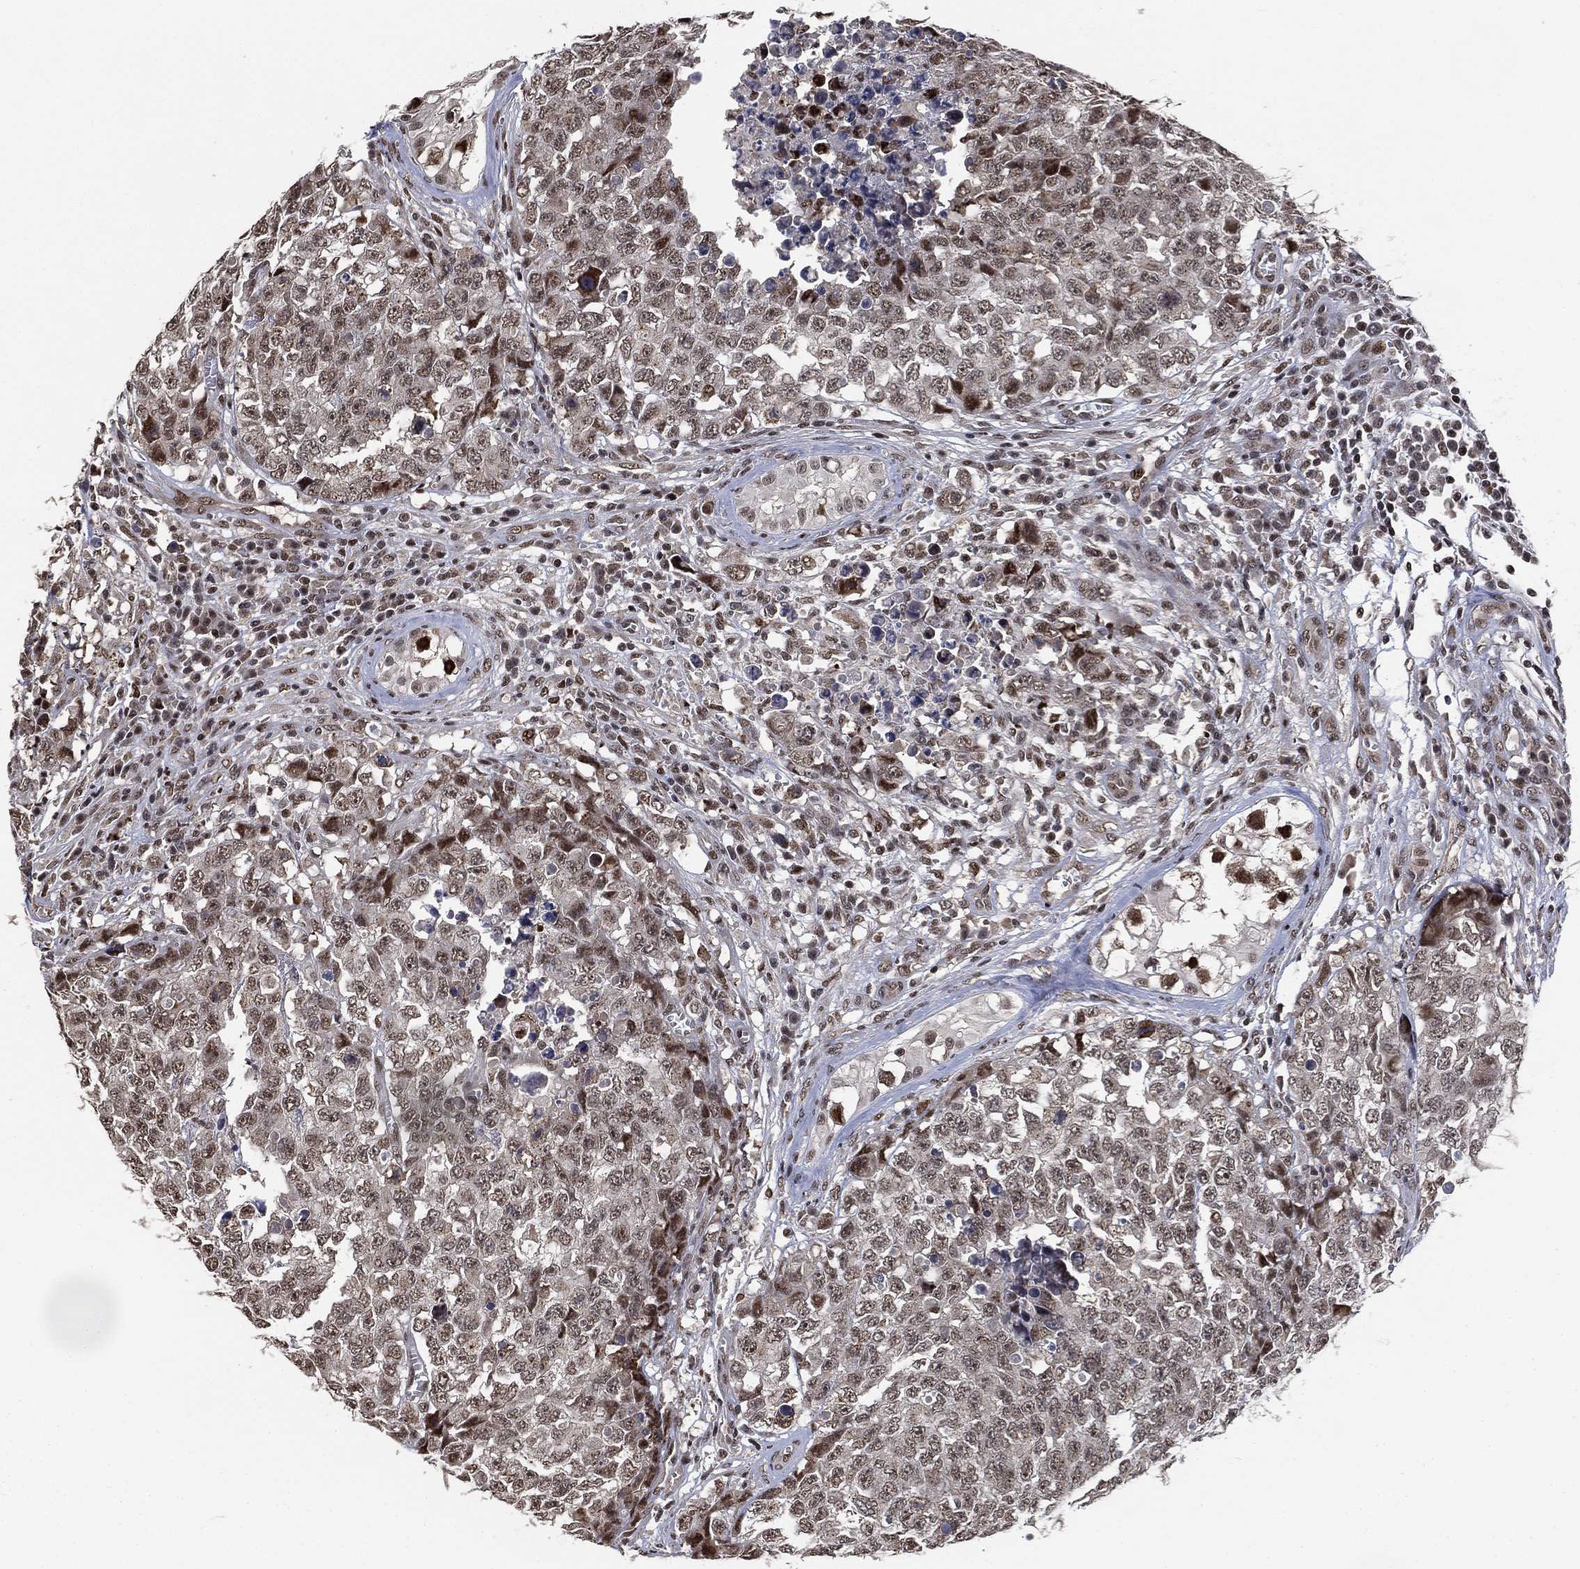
{"staining": {"intensity": "moderate", "quantity": "<25%", "location": "nuclear"}, "tissue": "testis cancer", "cell_type": "Tumor cells", "image_type": "cancer", "snomed": [{"axis": "morphology", "description": "Carcinoma, Embryonal, NOS"}, {"axis": "topography", "description": "Testis"}], "caption": "Protein expression analysis of human testis cancer (embryonal carcinoma) reveals moderate nuclear expression in about <25% of tumor cells.", "gene": "ZSCAN30", "patient": {"sex": "male", "age": 23}}